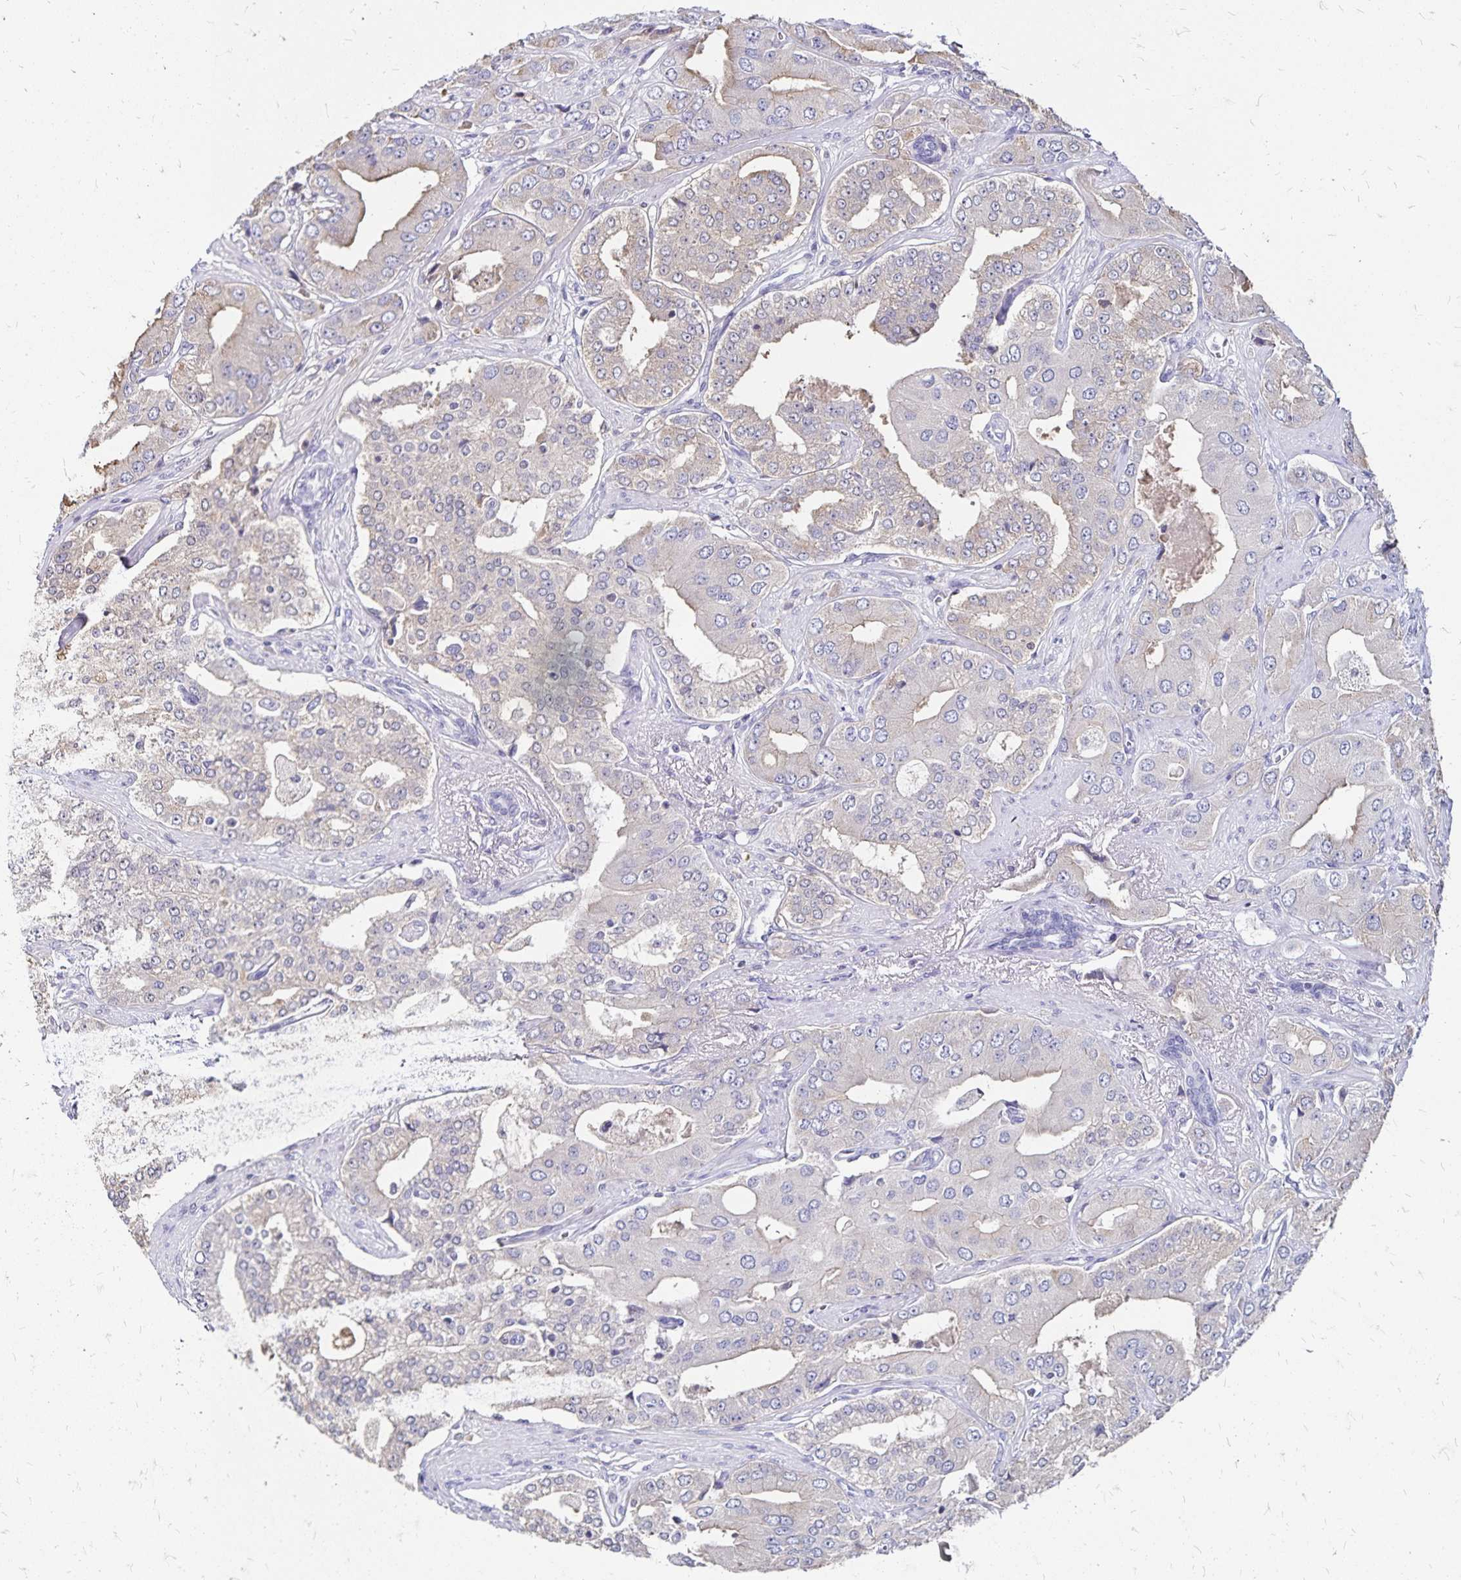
{"staining": {"intensity": "negative", "quantity": "none", "location": "none"}, "tissue": "prostate cancer", "cell_type": "Tumor cells", "image_type": "cancer", "snomed": [{"axis": "morphology", "description": "Adenocarcinoma, Low grade"}, {"axis": "topography", "description": "Prostate"}], "caption": "A histopathology image of human prostate adenocarcinoma (low-grade) is negative for staining in tumor cells.", "gene": "IKZF1", "patient": {"sex": "male", "age": 60}}